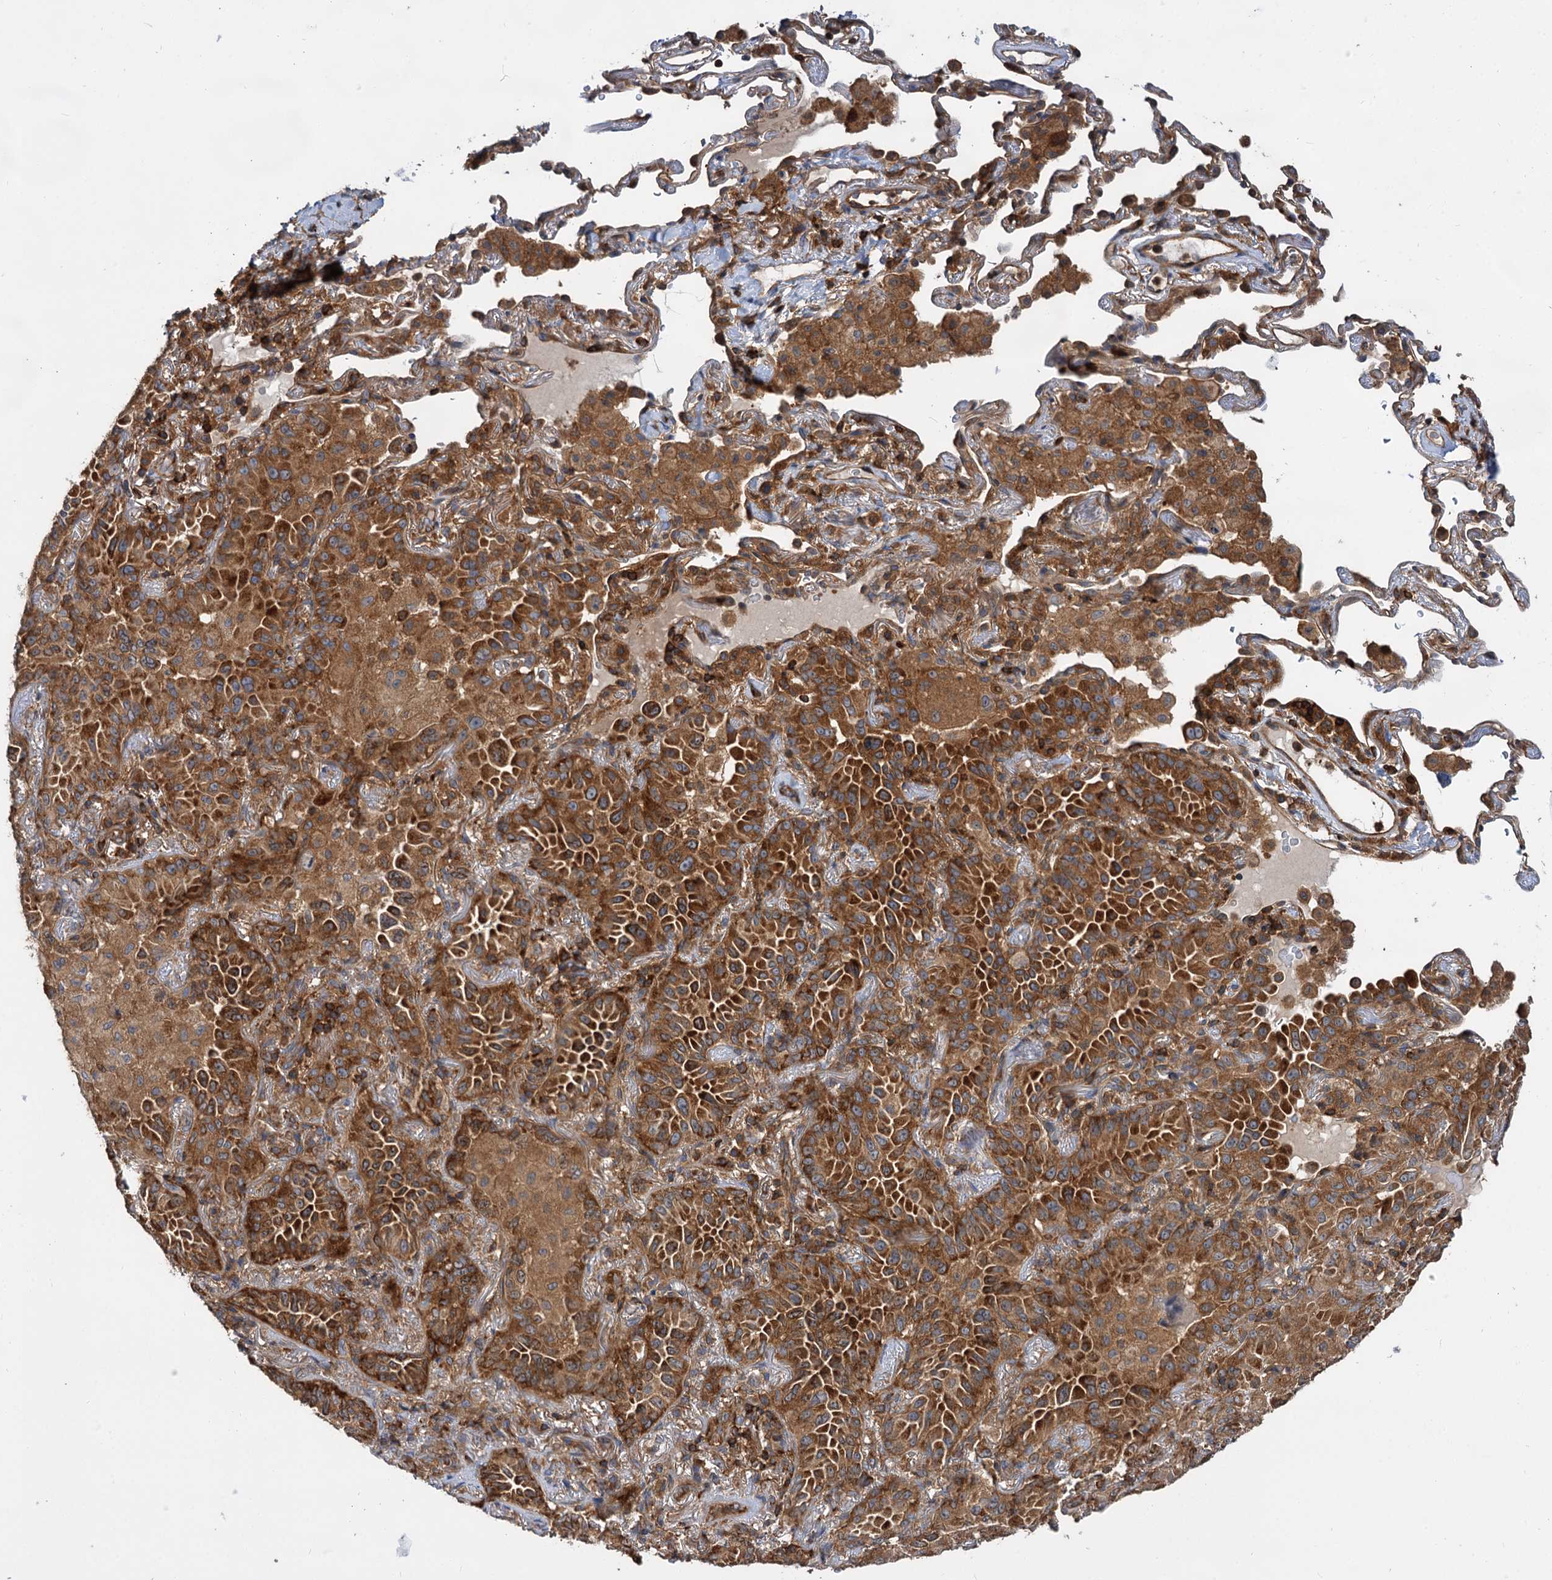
{"staining": {"intensity": "strong", "quantity": ">75%", "location": "cytoplasmic/membranous"}, "tissue": "lung cancer", "cell_type": "Tumor cells", "image_type": "cancer", "snomed": [{"axis": "morphology", "description": "Adenocarcinoma, NOS"}, {"axis": "topography", "description": "Lung"}], "caption": "IHC of lung cancer (adenocarcinoma) reveals high levels of strong cytoplasmic/membranous positivity in approximately >75% of tumor cells.", "gene": "PACS1", "patient": {"sex": "female", "age": 69}}